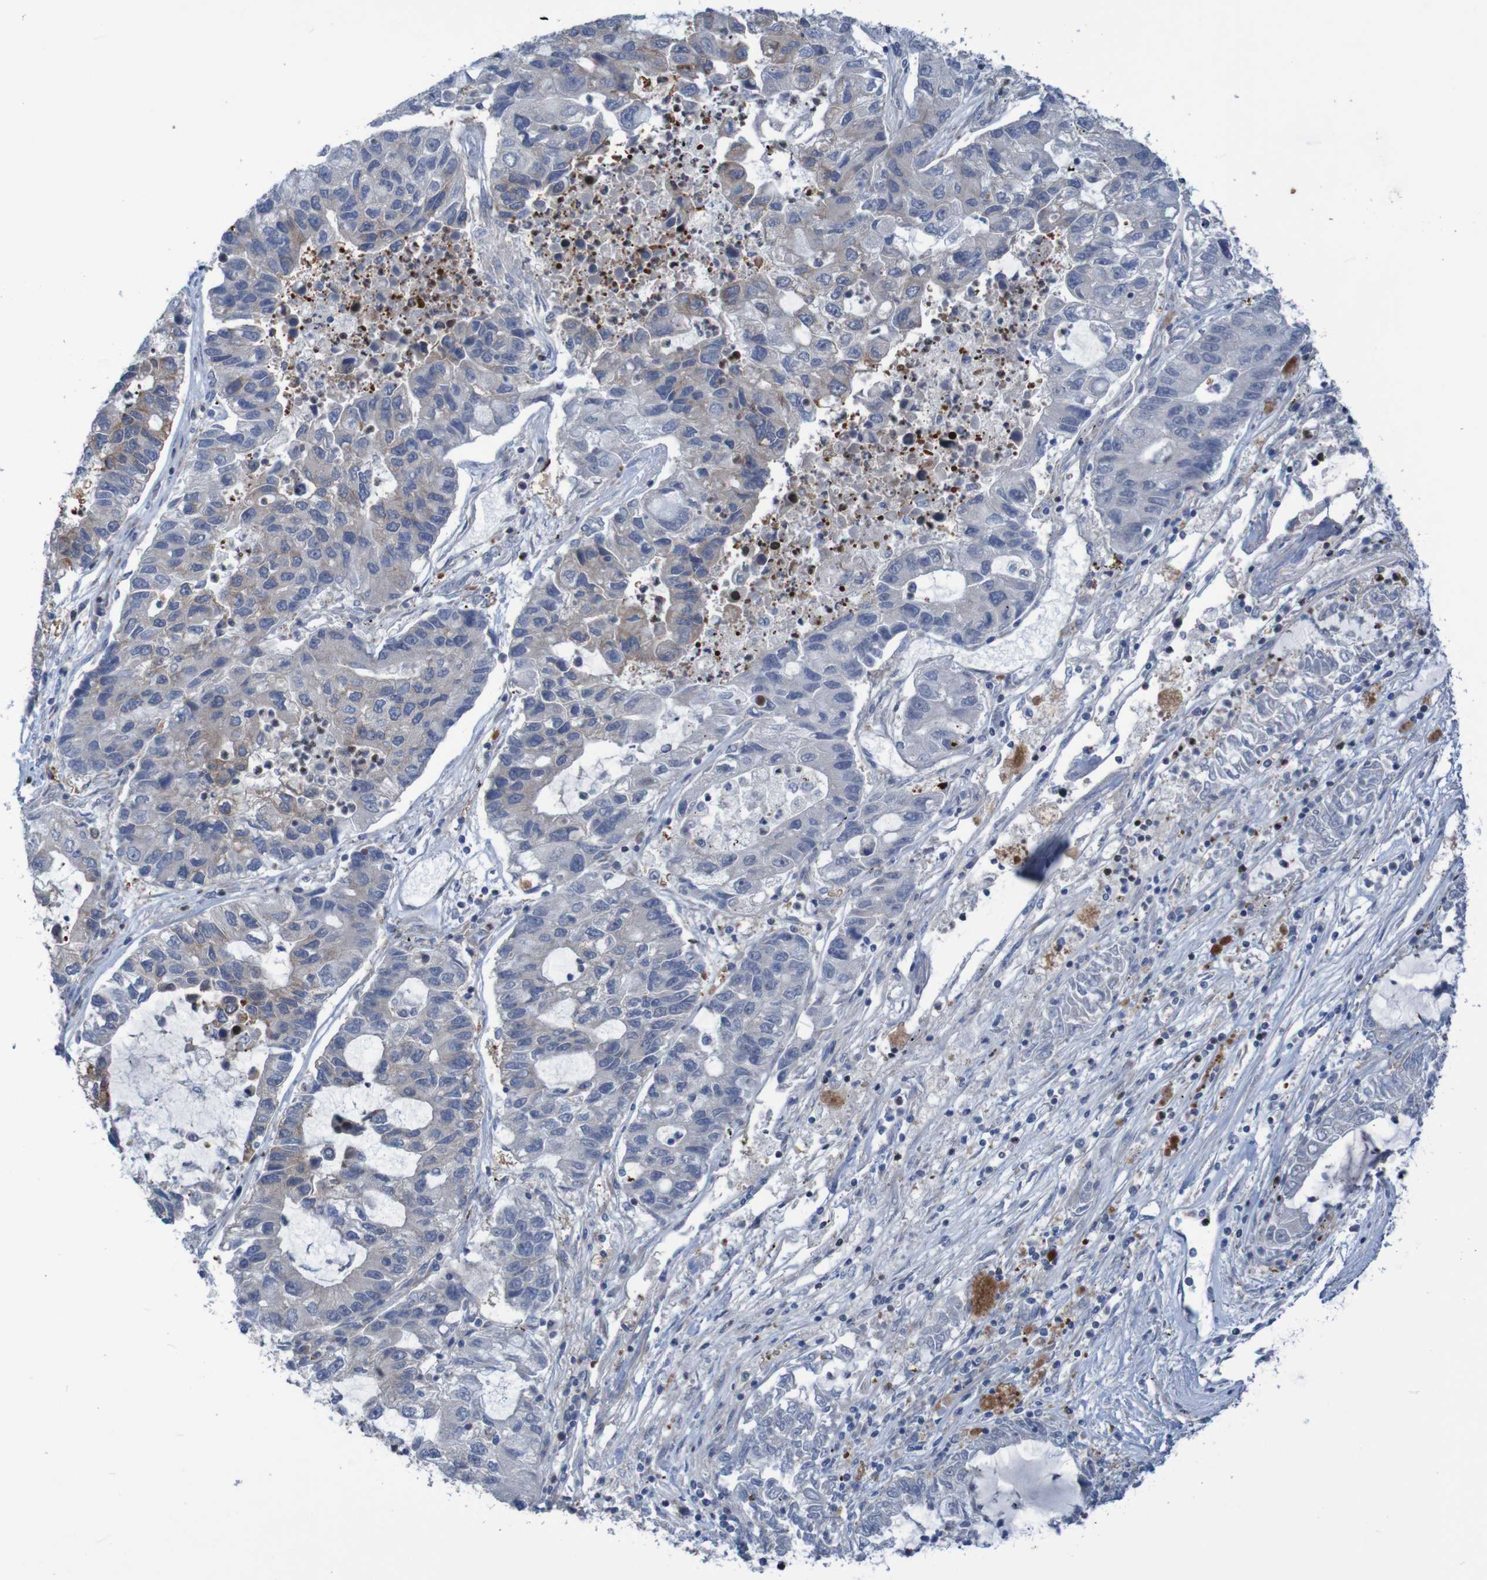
{"staining": {"intensity": "weak", "quantity": "<25%", "location": "cytoplasmic/membranous"}, "tissue": "lung cancer", "cell_type": "Tumor cells", "image_type": "cancer", "snomed": [{"axis": "morphology", "description": "Adenocarcinoma, NOS"}, {"axis": "topography", "description": "Lung"}], "caption": "A histopathology image of lung cancer stained for a protein reveals no brown staining in tumor cells.", "gene": "ANGPT4", "patient": {"sex": "female", "age": 51}}